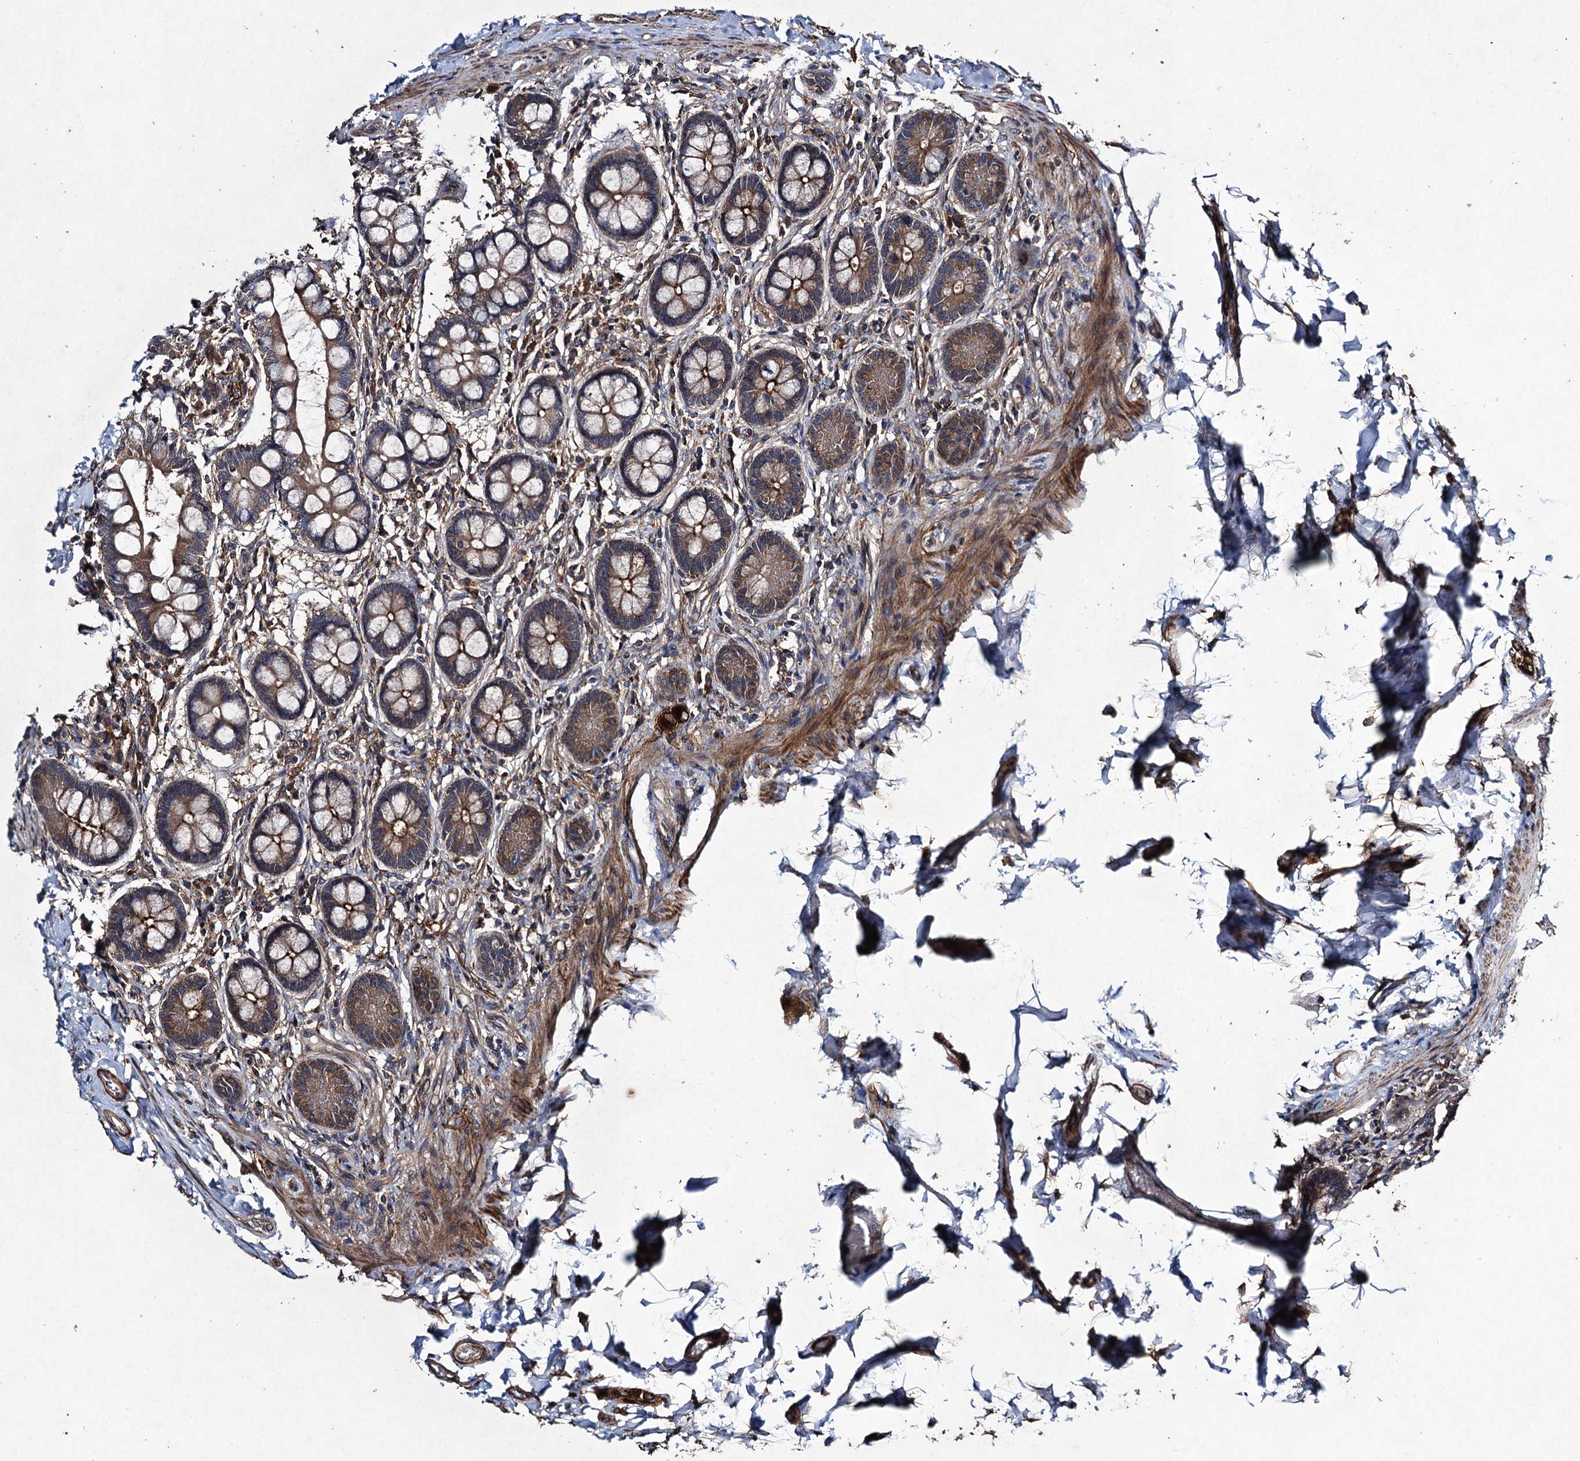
{"staining": {"intensity": "moderate", "quantity": ">75%", "location": "cytoplasmic/membranous"}, "tissue": "small intestine", "cell_type": "Glandular cells", "image_type": "normal", "snomed": [{"axis": "morphology", "description": "Normal tissue, NOS"}, {"axis": "topography", "description": "Small intestine"}], "caption": "The image displays a brown stain indicating the presence of a protein in the cytoplasmic/membranous of glandular cells in small intestine. (Stains: DAB in brown, nuclei in blue, Microscopy: brightfield microscopy at high magnification).", "gene": "CNTN5", "patient": {"sex": "male", "age": 52}}